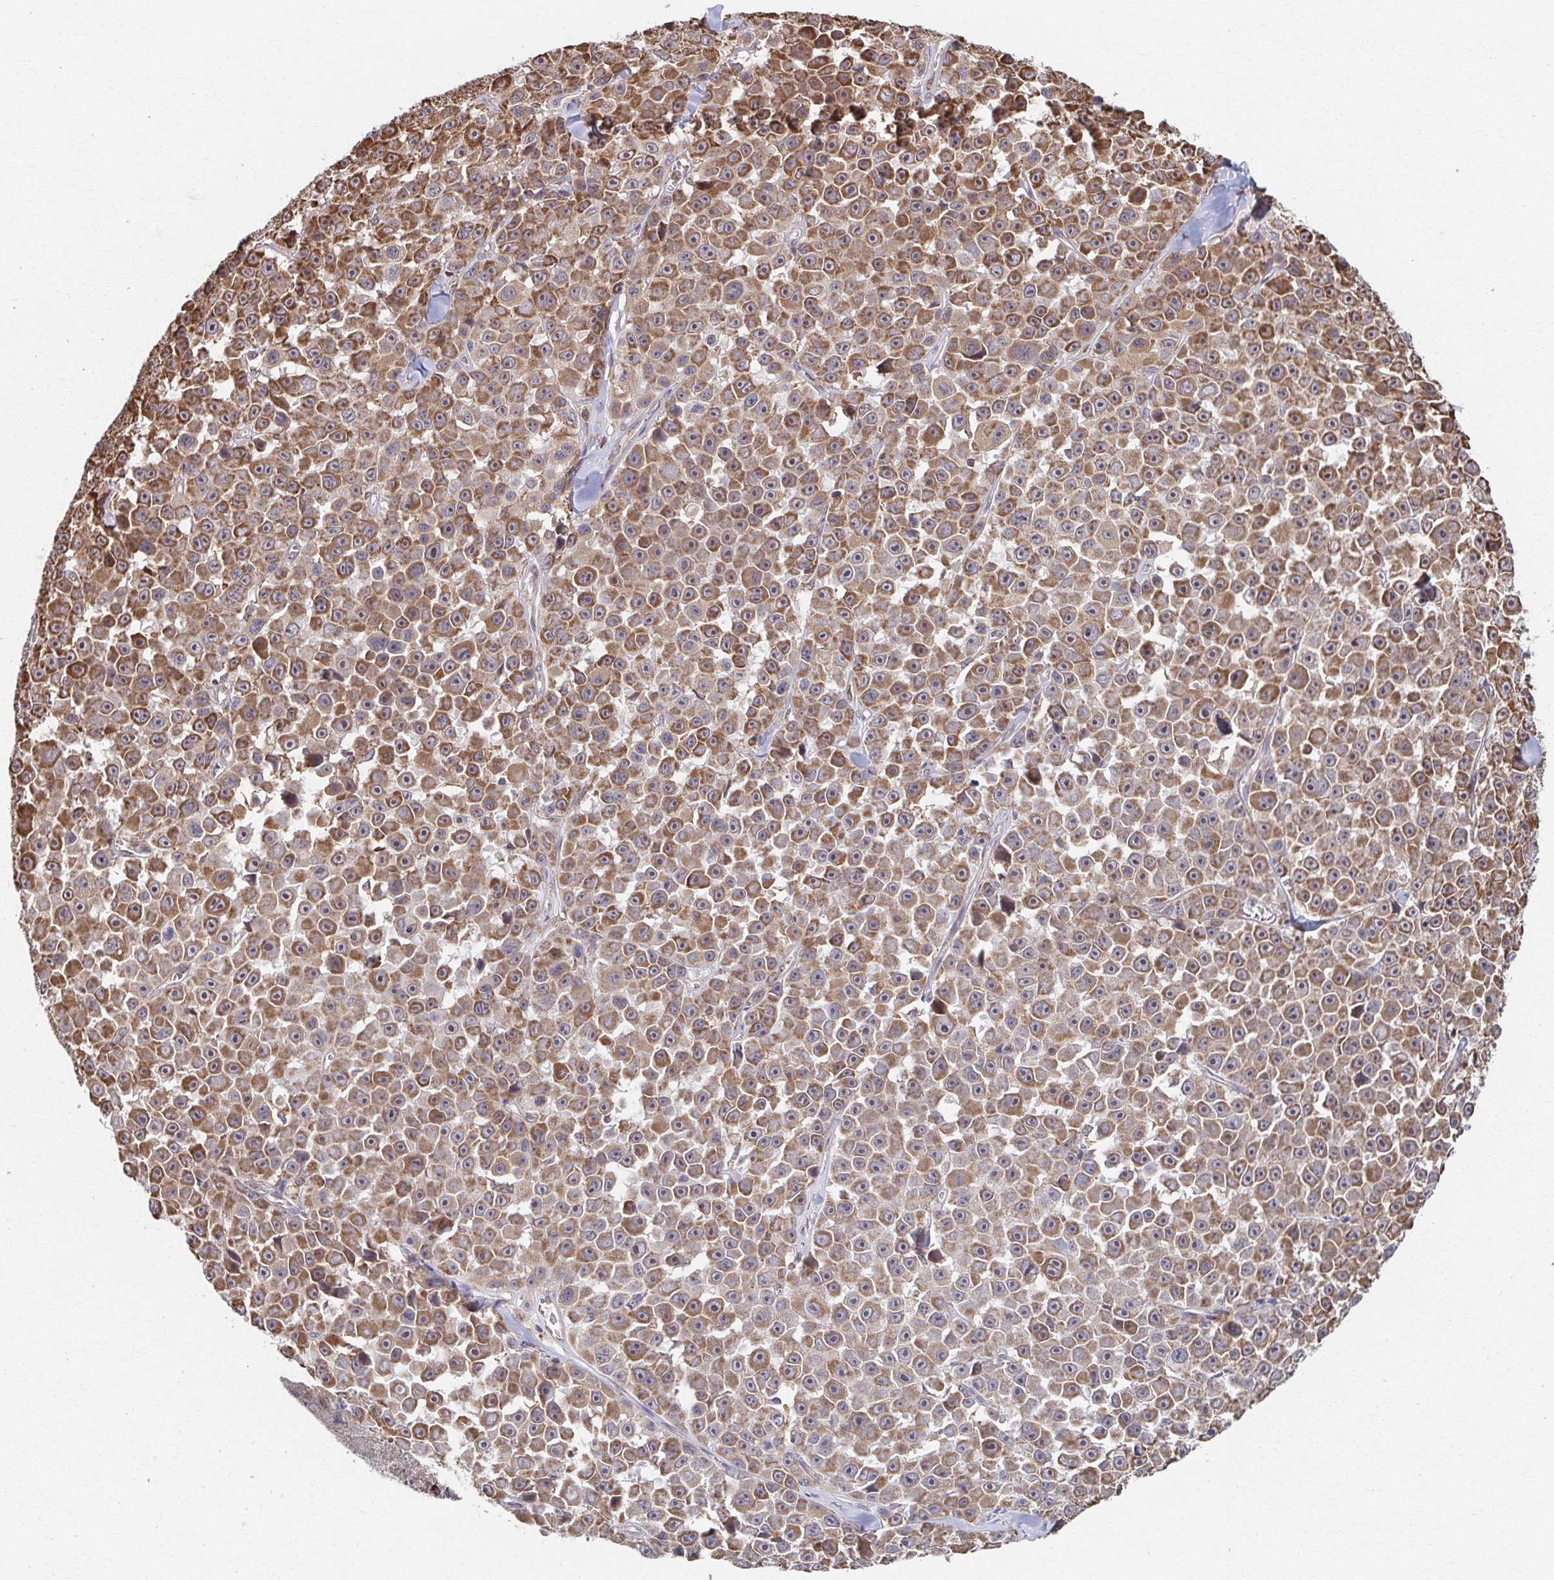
{"staining": {"intensity": "moderate", "quantity": ">75%", "location": "cytoplasmic/membranous"}, "tissue": "melanoma", "cell_type": "Tumor cells", "image_type": "cancer", "snomed": [{"axis": "morphology", "description": "Malignant melanoma, NOS"}, {"axis": "topography", "description": "Skin"}], "caption": "Immunohistochemical staining of human melanoma exhibits medium levels of moderate cytoplasmic/membranous positivity in about >75% of tumor cells.", "gene": "KLHL34", "patient": {"sex": "female", "age": 66}}